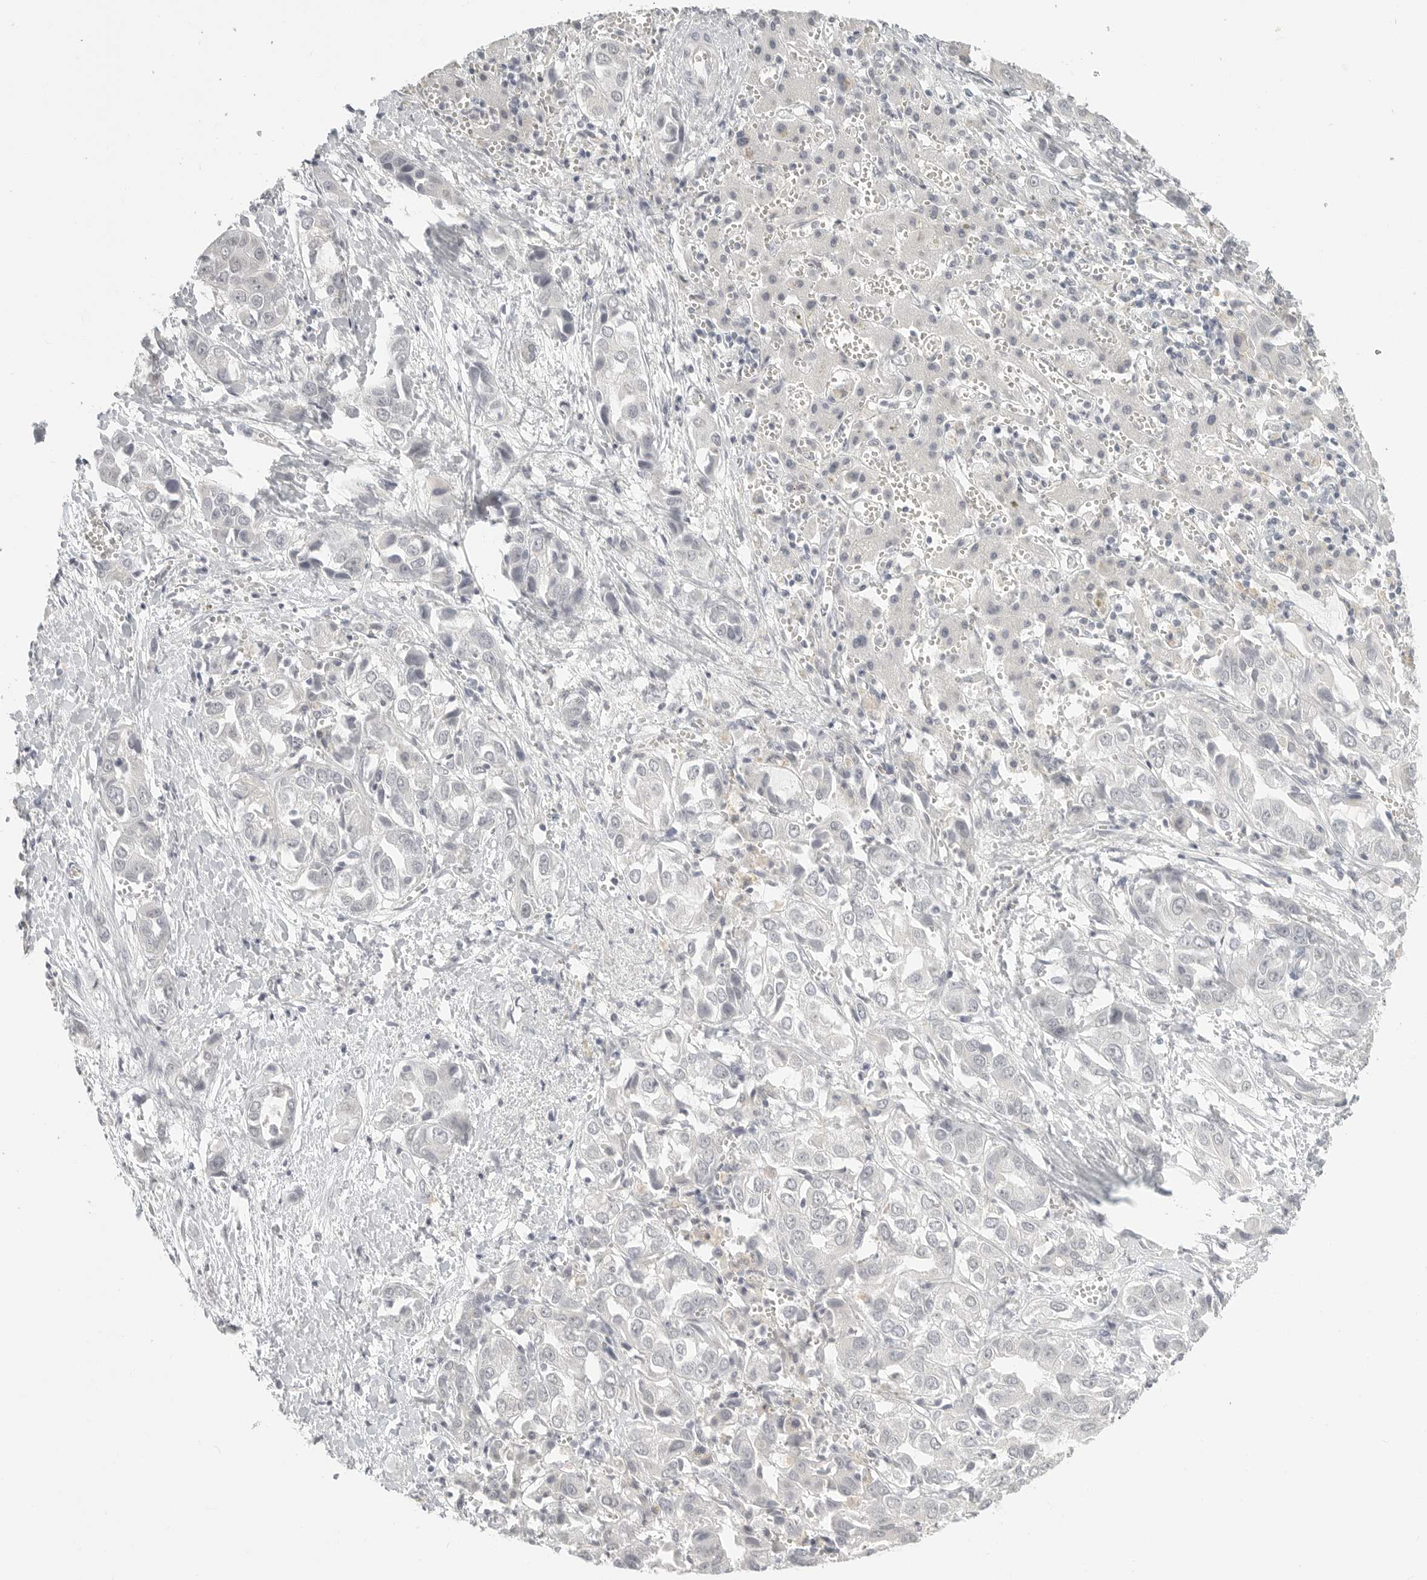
{"staining": {"intensity": "negative", "quantity": "none", "location": "none"}, "tissue": "liver cancer", "cell_type": "Tumor cells", "image_type": "cancer", "snomed": [{"axis": "morphology", "description": "Cholangiocarcinoma"}, {"axis": "topography", "description": "Liver"}], "caption": "This is an IHC micrograph of human liver cancer. There is no expression in tumor cells.", "gene": "KLK11", "patient": {"sex": "female", "age": 52}}